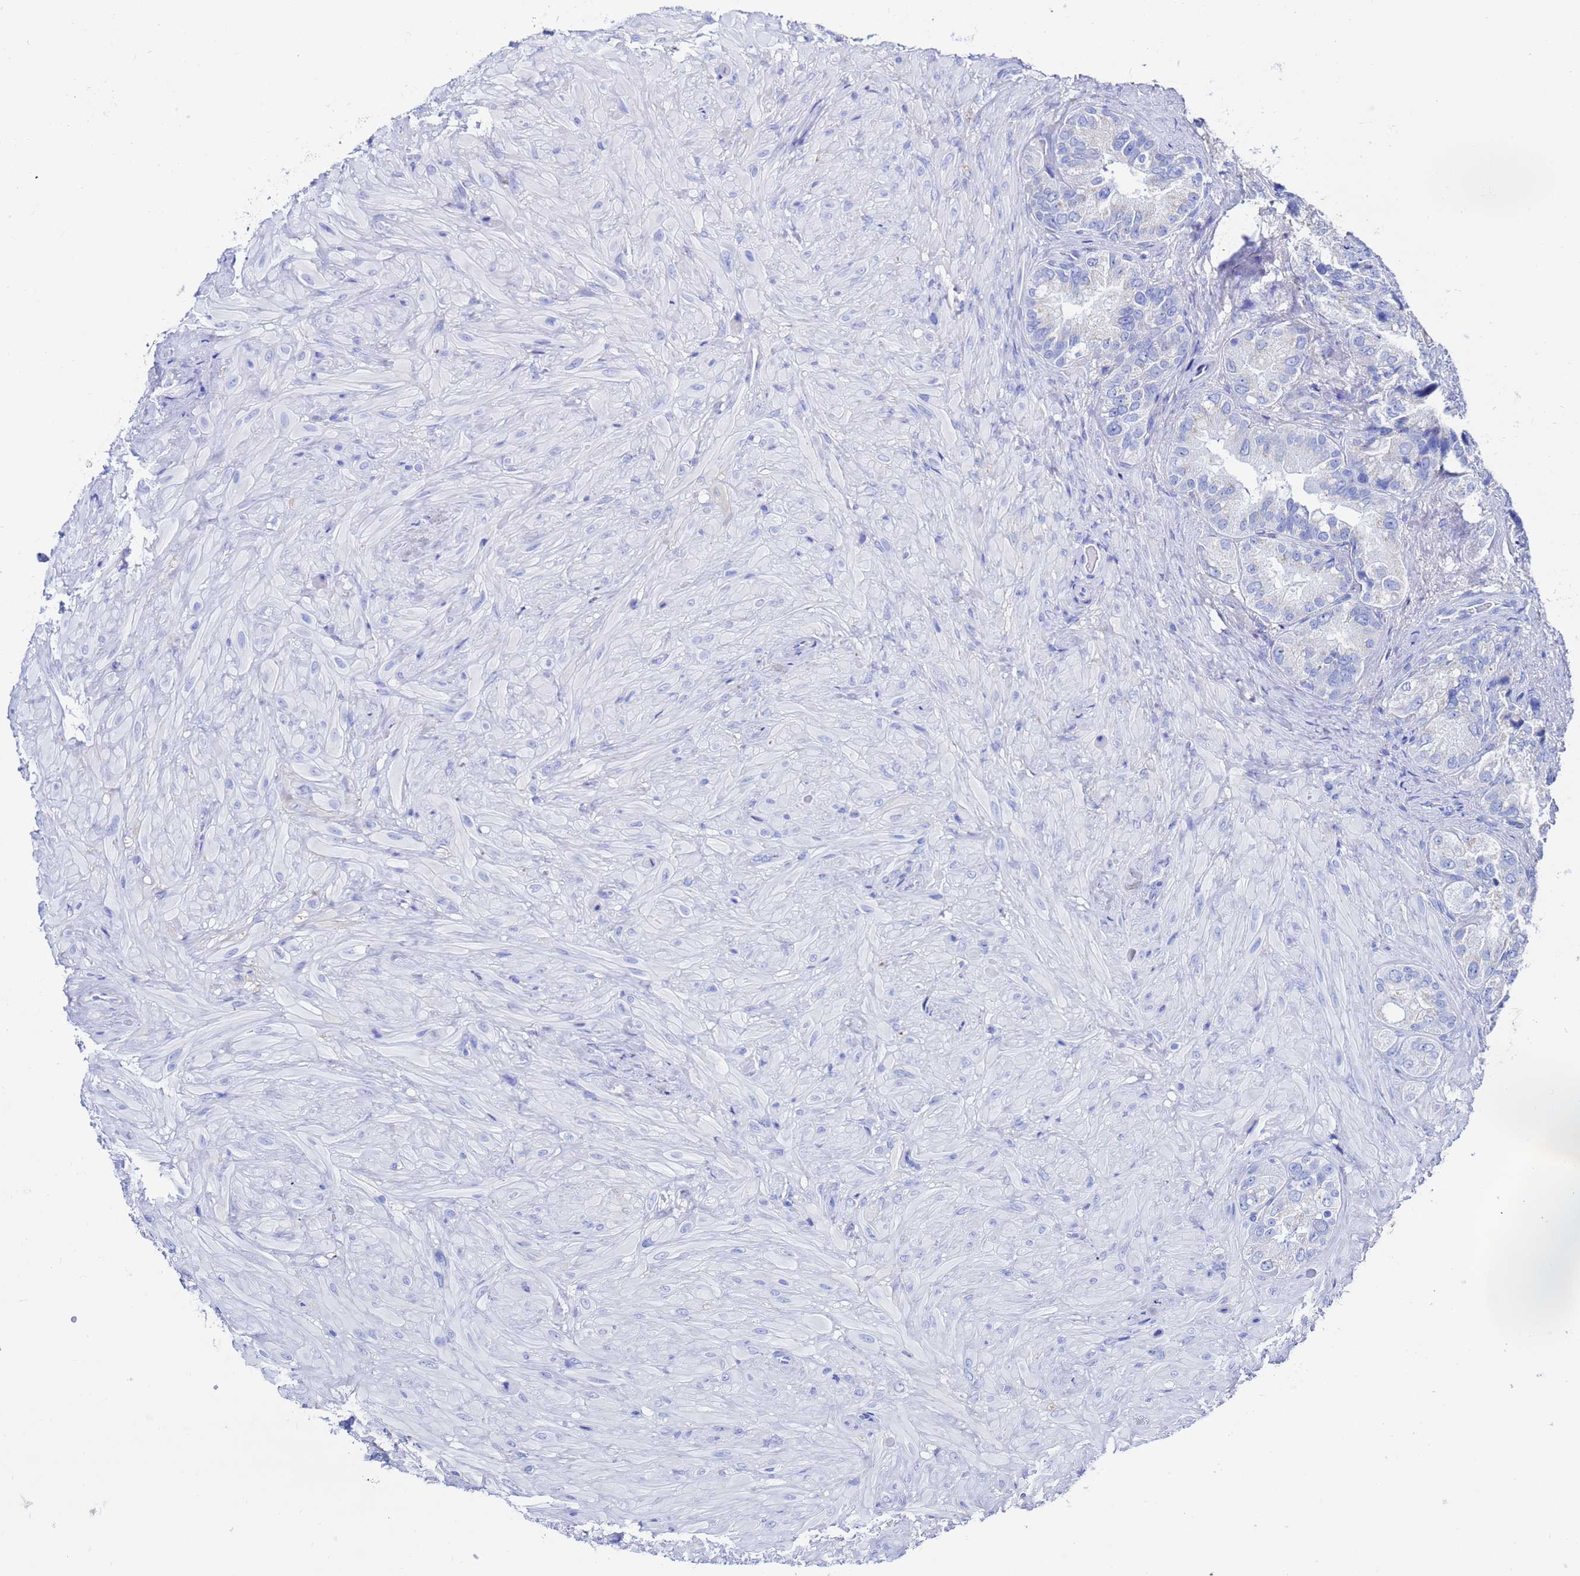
{"staining": {"intensity": "negative", "quantity": "none", "location": "none"}, "tissue": "seminal vesicle", "cell_type": "Glandular cells", "image_type": "normal", "snomed": [{"axis": "morphology", "description": "Normal tissue, NOS"}, {"axis": "topography", "description": "Seminal veicle"}, {"axis": "topography", "description": "Peripheral nerve tissue"}], "caption": "The micrograph demonstrates no staining of glandular cells in normal seminal vesicle. Nuclei are stained in blue.", "gene": "AQP12A", "patient": {"sex": "male", "age": 67}}